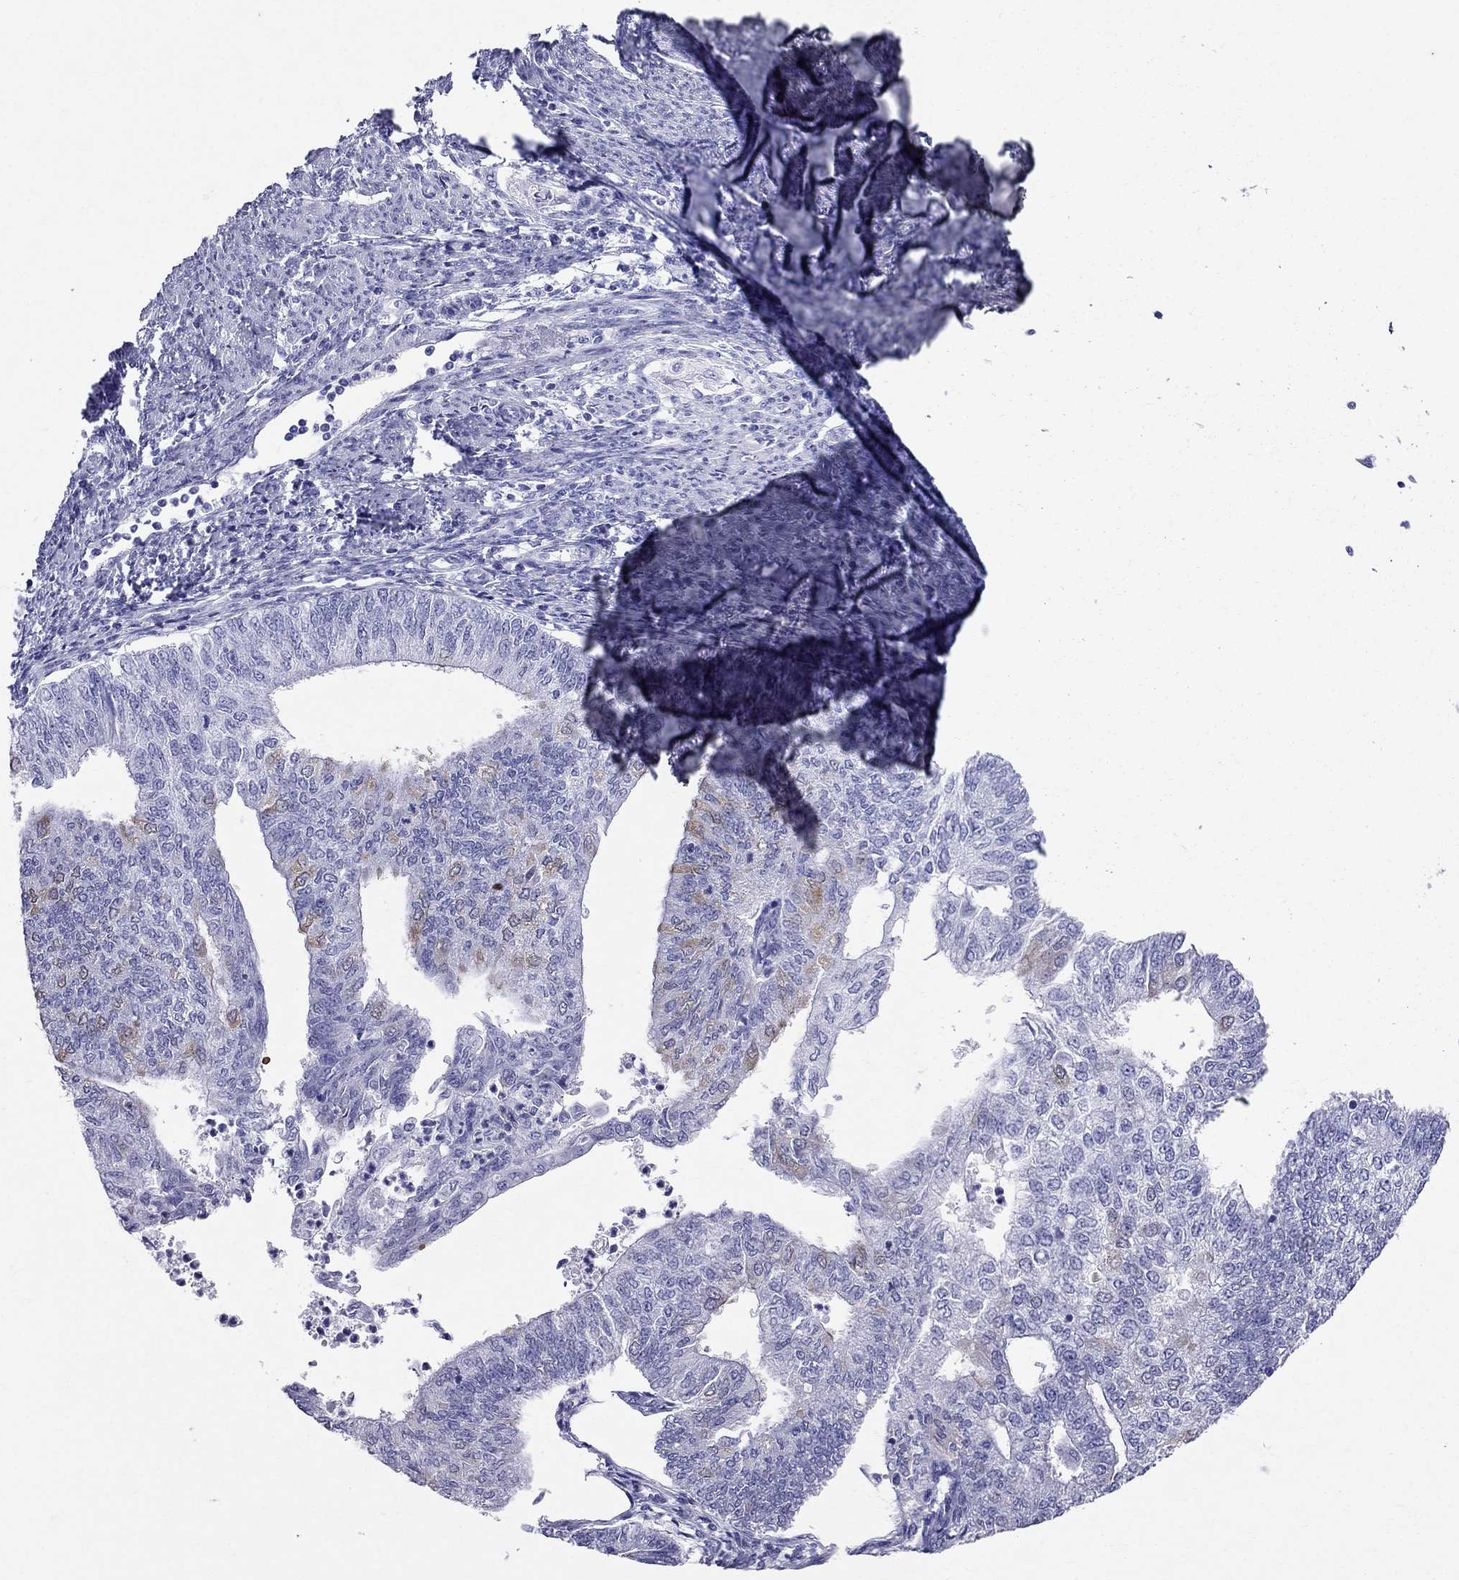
{"staining": {"intensity": "weak", "quantity": "<25%", "location": "cytoplasmic/membranous"}, "tissue": "endometrial cancer", "cell_type": "Tumor cells", "image_type": "cancer", "snomed": [{"axis": "morphology", "description": "Adenocarcinoma, NOS"}, {"axis": "topography", "description": "Endometrium"}], "caption": "Tumor cells show no significant protein expression in adenocarcinoma (endometrial).", "gene": "DNAAF6", "patient": {"sex": "female", "age": 59}}